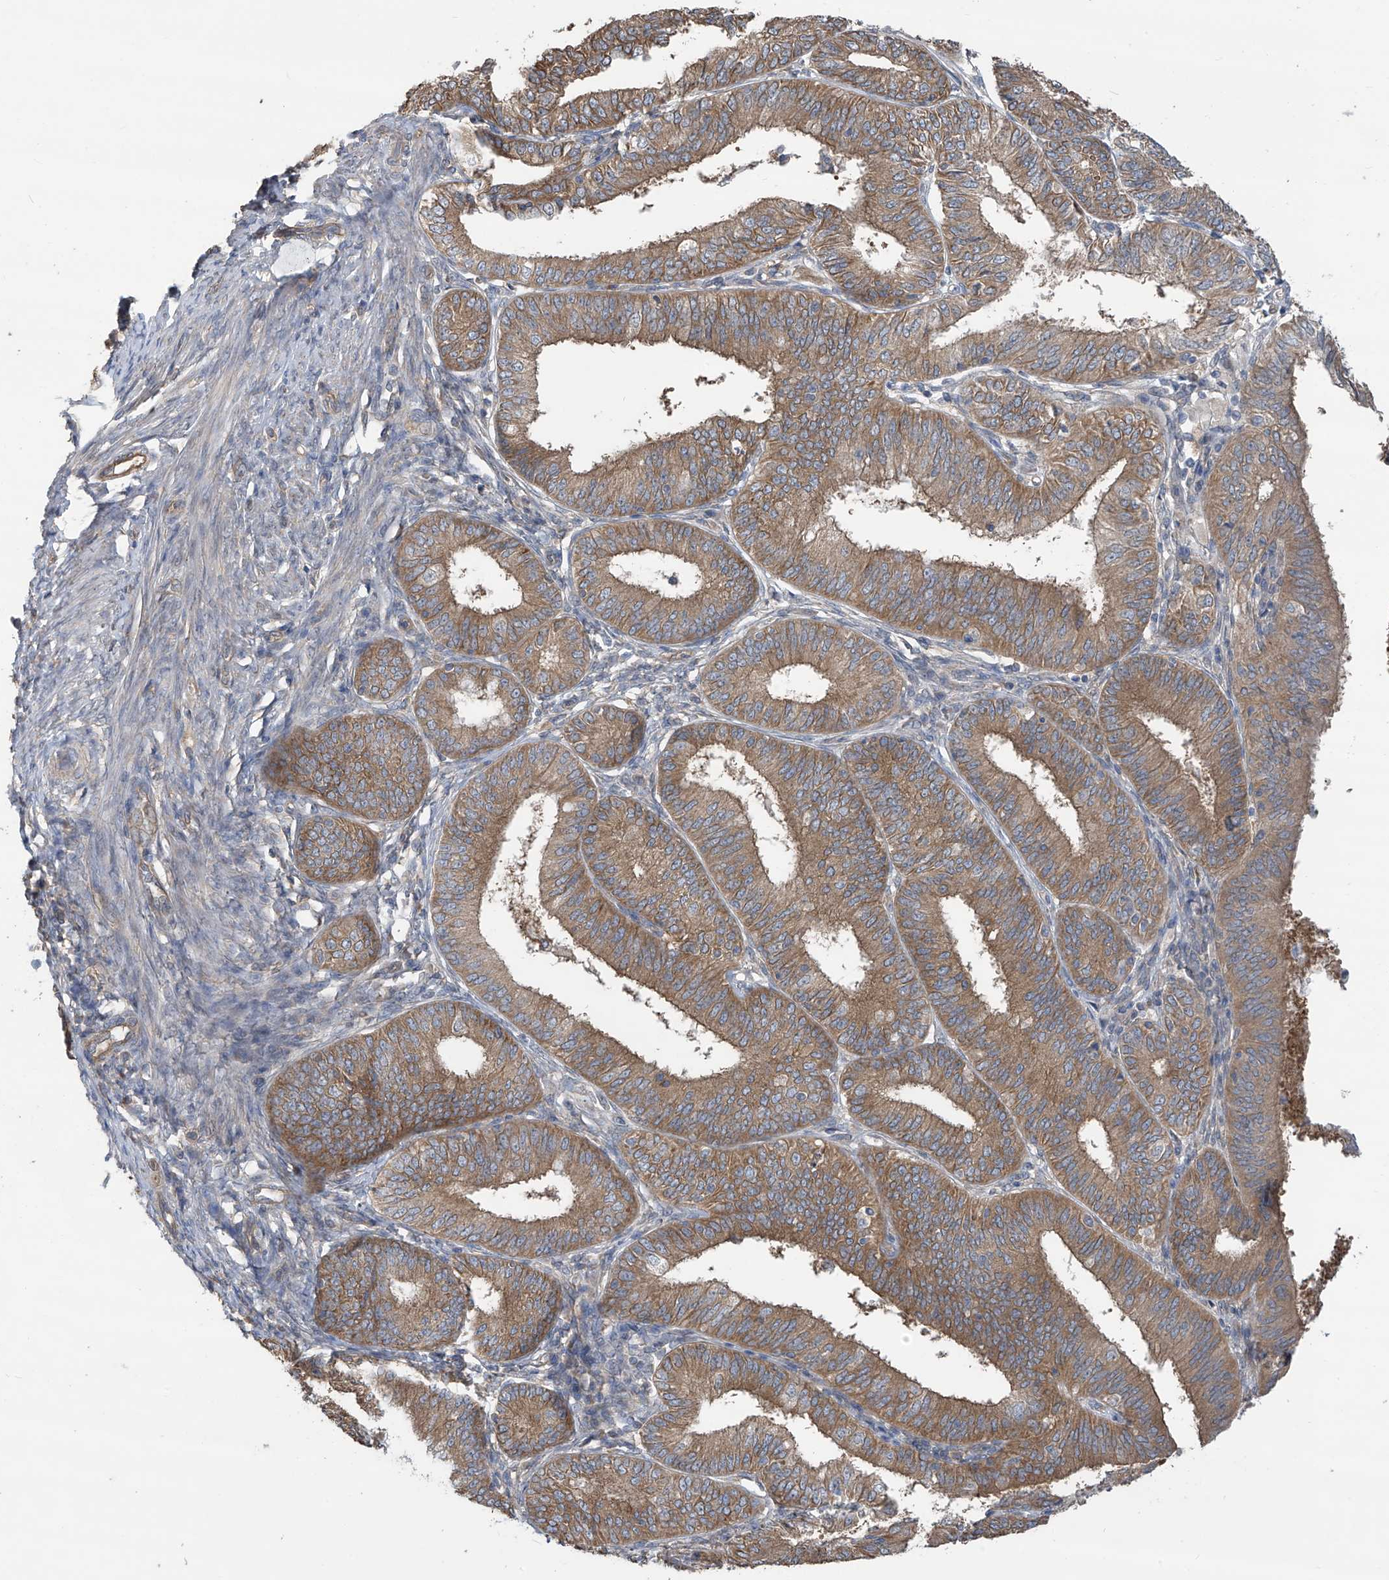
{"staining": {"intensity": "moderate", "quantity": ">75%", "location": "cytoplasmic/membranous"}, "tissue": "endometrial cancer", "cell_type": "Tumor cells", "image_type": "cancer", "snomed": [{"axis": "morphology", "description": "Adenocarcinoma, NOS"}, {"axis": "topography", "description": "Endometrium"}], "caption": "Protein positivity by IHC displays moderate cytoplasmic/membranous expression in approximately >75% of tumor cells in endometrial cancer (adenocarcinoma).", "gene": "PHACTR4", "patient": {"sex": "female", "age": 51}}